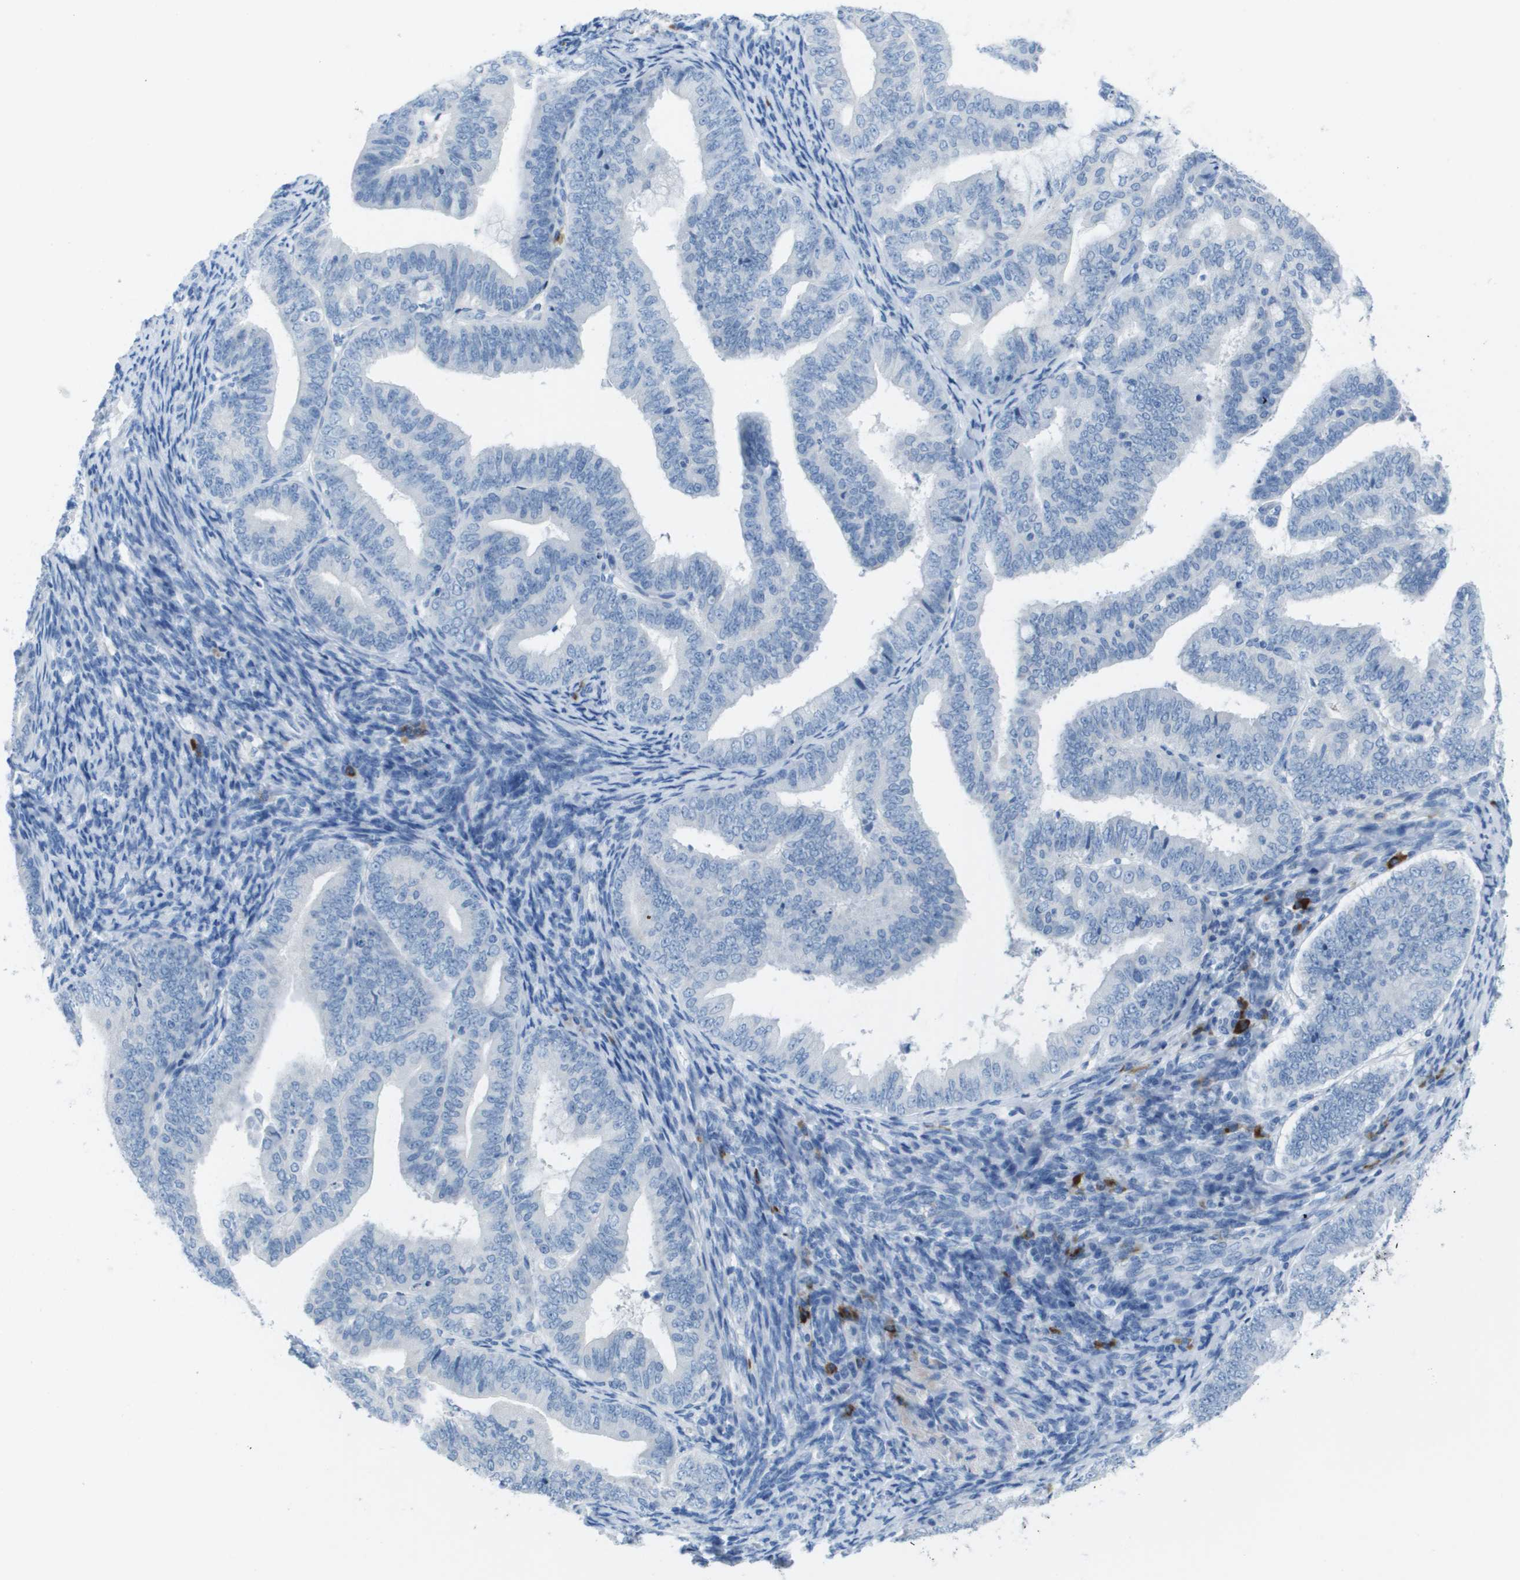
{"staining": {"intensity": "negative", "quantity": "none", "location": "none"}, "tissue": "endometrial cancer", "cell_type": "Tumor cells", "image_type": "cancer", "snomed": [{"axis": "morphology", "description": "Adenocarcinoma, NOS"}, {"axis": "topography", "description": "Endometrium"}], "caption": "Endometrial cancer (adenocarcinoma) was stained to show a protein in brown. There is no significant expression in tumor cells.", "gene": "GPR18", "patient": {"sex": "female", "age": 63}}